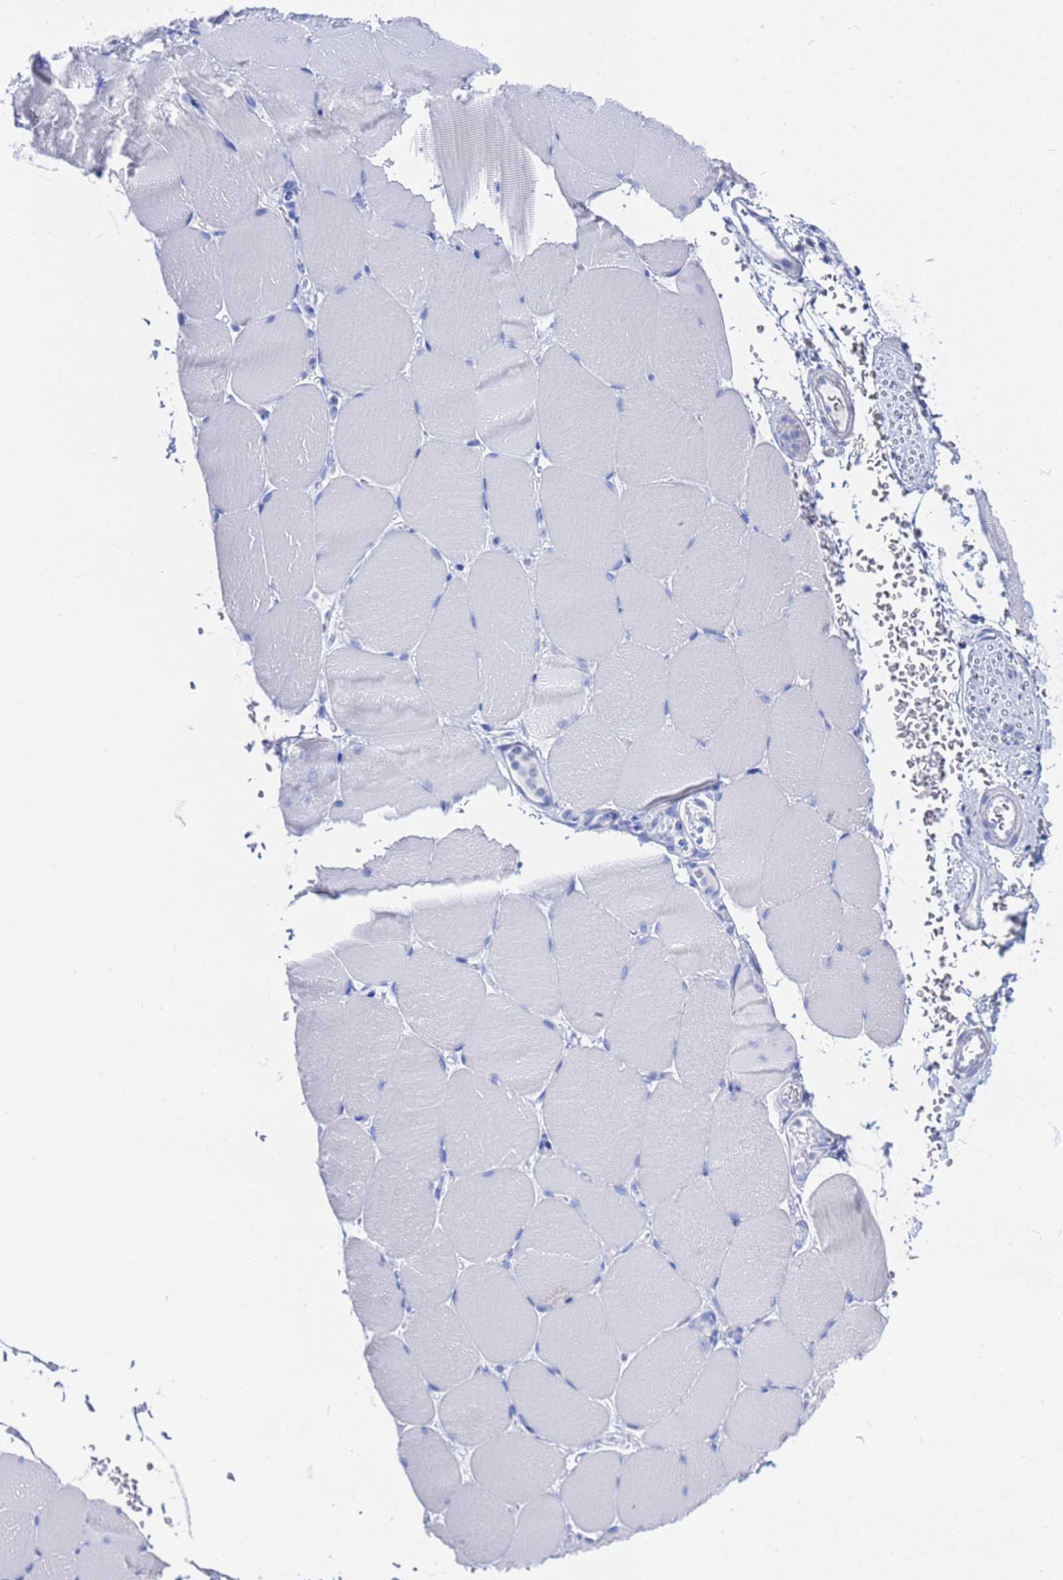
{"staining": {"intensity": "negative", "quantity": "none", "location": "none"}, "tissue": "skeletal muscle", "cell_type": "Myocytes", "image_type": "normal", "snomed": [{"axis": "morphology", "description": "Normal tissue, NOS"}, {"axis": "topography", "description": "Skeletal muscle"}, {"axis": "topography", "description": "Parathyroid gland"}], "caption": "IHC micrograph of normal skeletal muscle: human skeletal muscle stained with DAB reveals no significant protein expression in myocytes.", "gene": "GGT1", "patient": {"sex": "female", "age": 37}}